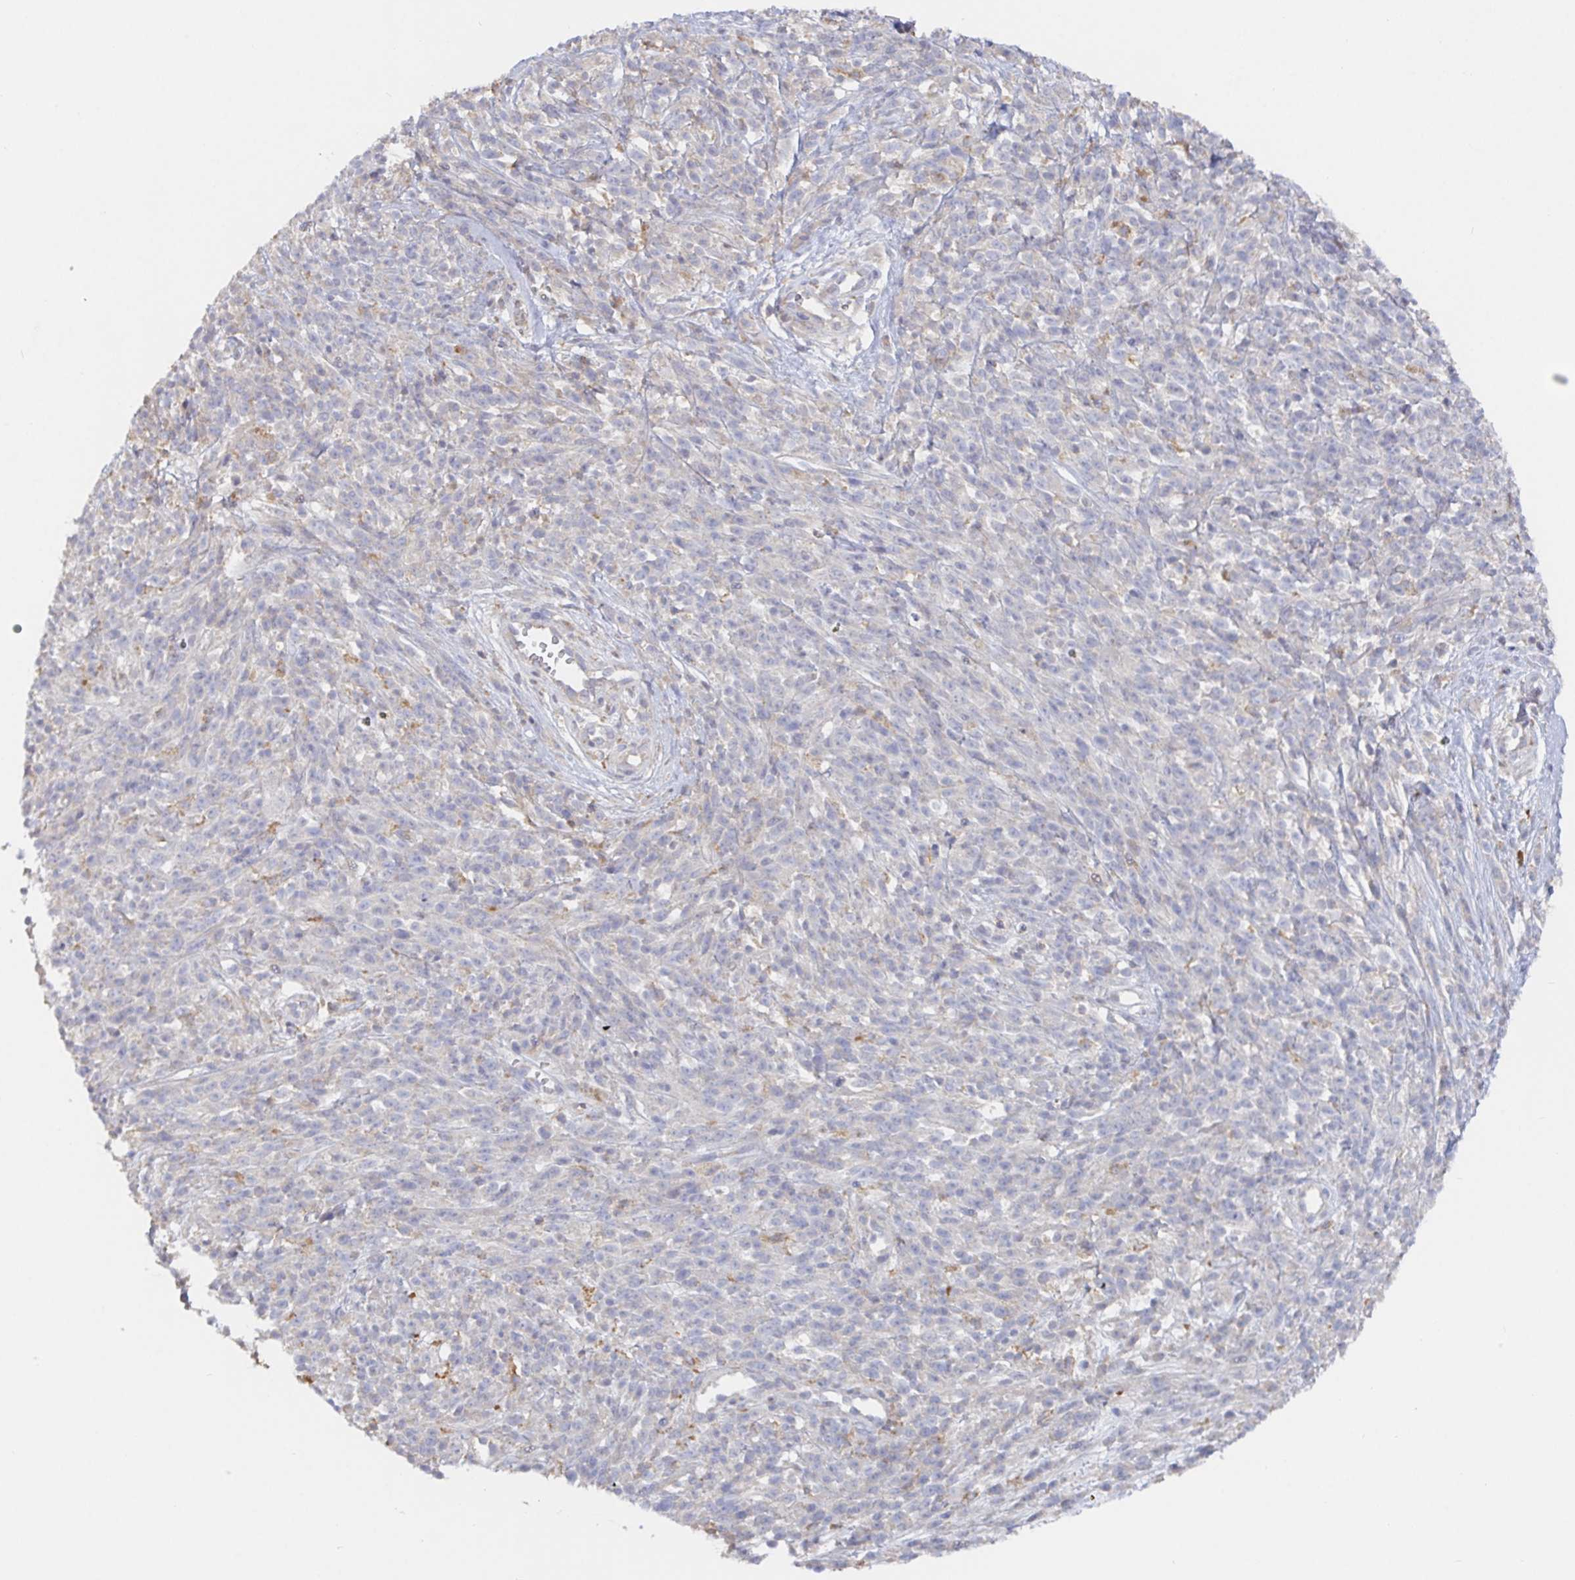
{"staining": {"intensity": "negative", "quantity": "none", "location": "none"}, "tissue": "melanoma", "cell_type": "Tumor cells", "image_type": "cancer", "snomed": [{"axis": "morphology", "description": "Malignant melanoma, NOS"}, {"axis": "topography", "description": "Skin"}, {"axis": "topography", "description": "Skin of trunk"}], "caption": "Immunohistochemical staining of human malignant melanoma reveals no significant positivity in tumor cells.", "gene": "IRAK2", "patient": {"sex": "male", "age": 74}}